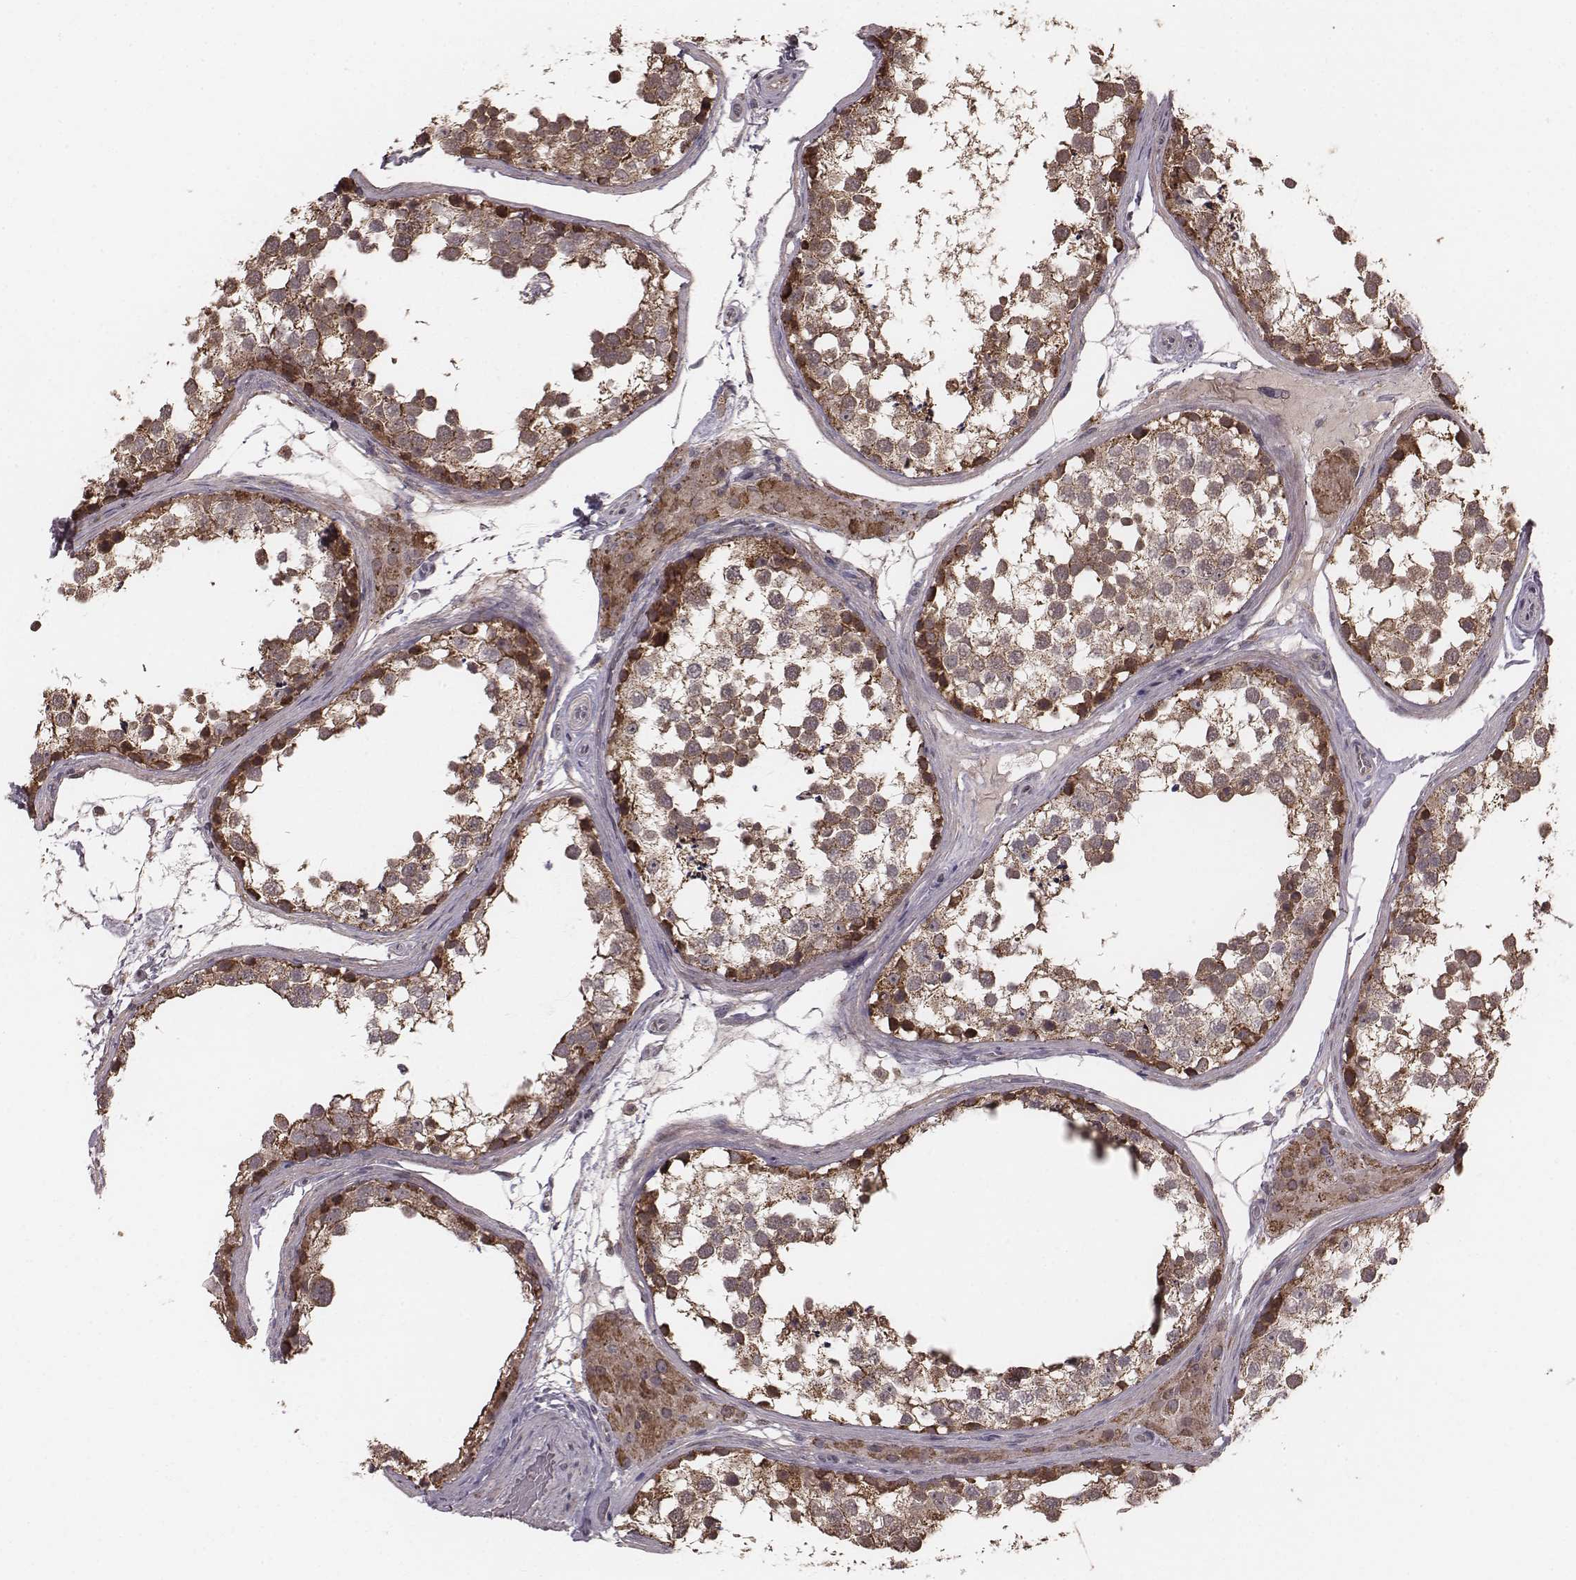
{"staining": {"intensity": "strong", "quantity": ">75%", "location": "cytoplasmic/membranous"}, "tissue": "testis", "cell_type": "Cells in seminiferous ducts", "image_type": "normal", "snomed": [{"axis": "morphology", "description": "Normal tissue, NOS"}, {"axis": "morphology", "description": "Seminoma, NOS"}, {"axis": "topography", "description": "Testis"}], "caption": "DAB immunohistochemical staining of normal testis demonstrates strong cytoplasmic/membranous protein positivity in about >75% of cells in seminiferous ducts.", "gene": "PDCD2L", "patient": {"sex": "male", "age": 65}}